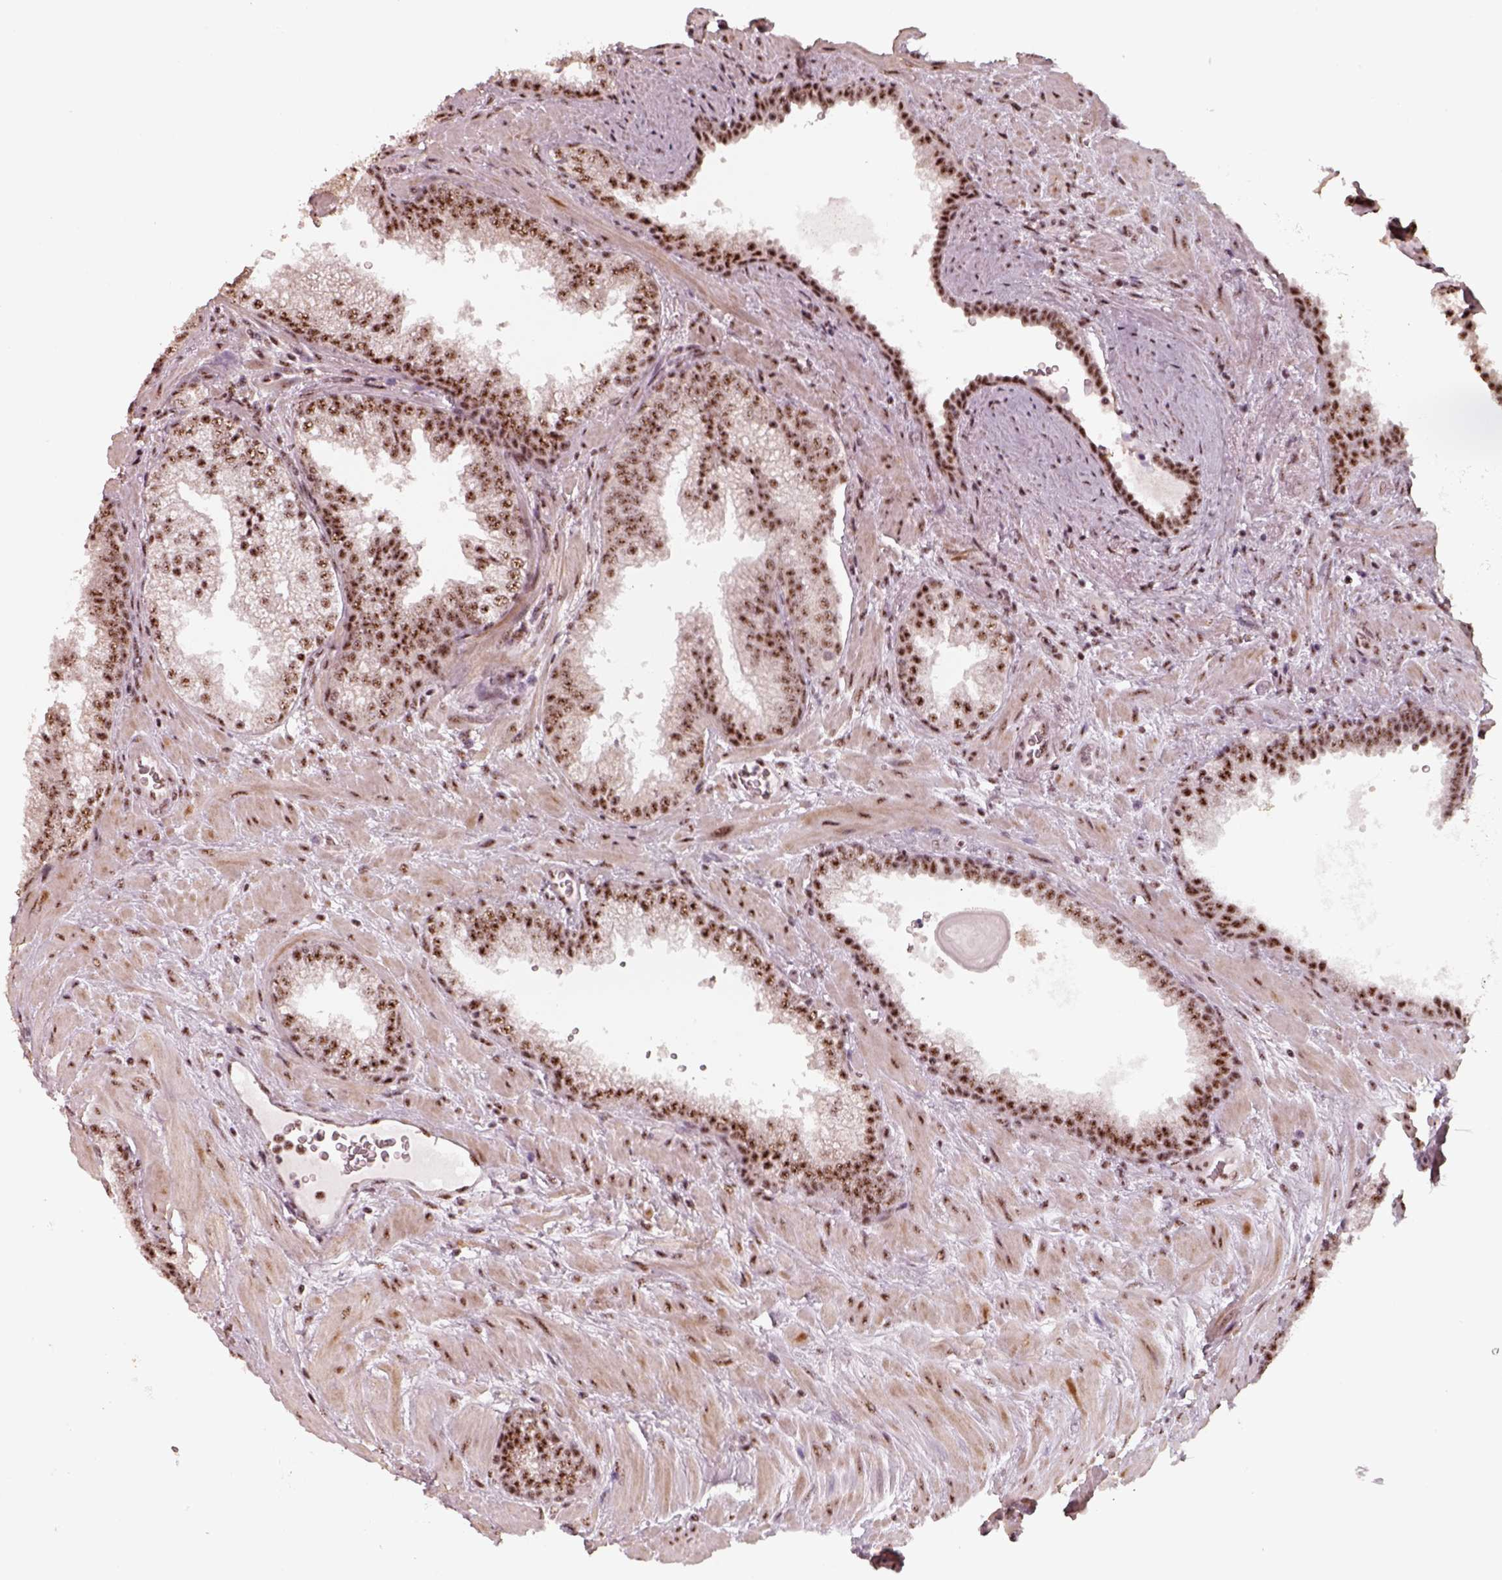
{"staining": {"intensity": "strong", "quantity": ">75%", "location": "nuclear"}, "tissue": "prostate cancer", "cell_type": "Tumor cells", "image_type": "cancer", "snomed": [{"axis": "morphology", "description": "Adenocarcinoma, NOS"}, {"axis": "topography", "description": "Prostate"}], "caption": "Protein staining reveals strong nuclear positivity in about >75% of tumor cells in prostate cancer. (DAB (3,3'-diaminobenzidine) IHC with brightfield microscopy, high magnification).", "gene": "ATXN7L3", "patient": {"sex": "male", "age": 67}}